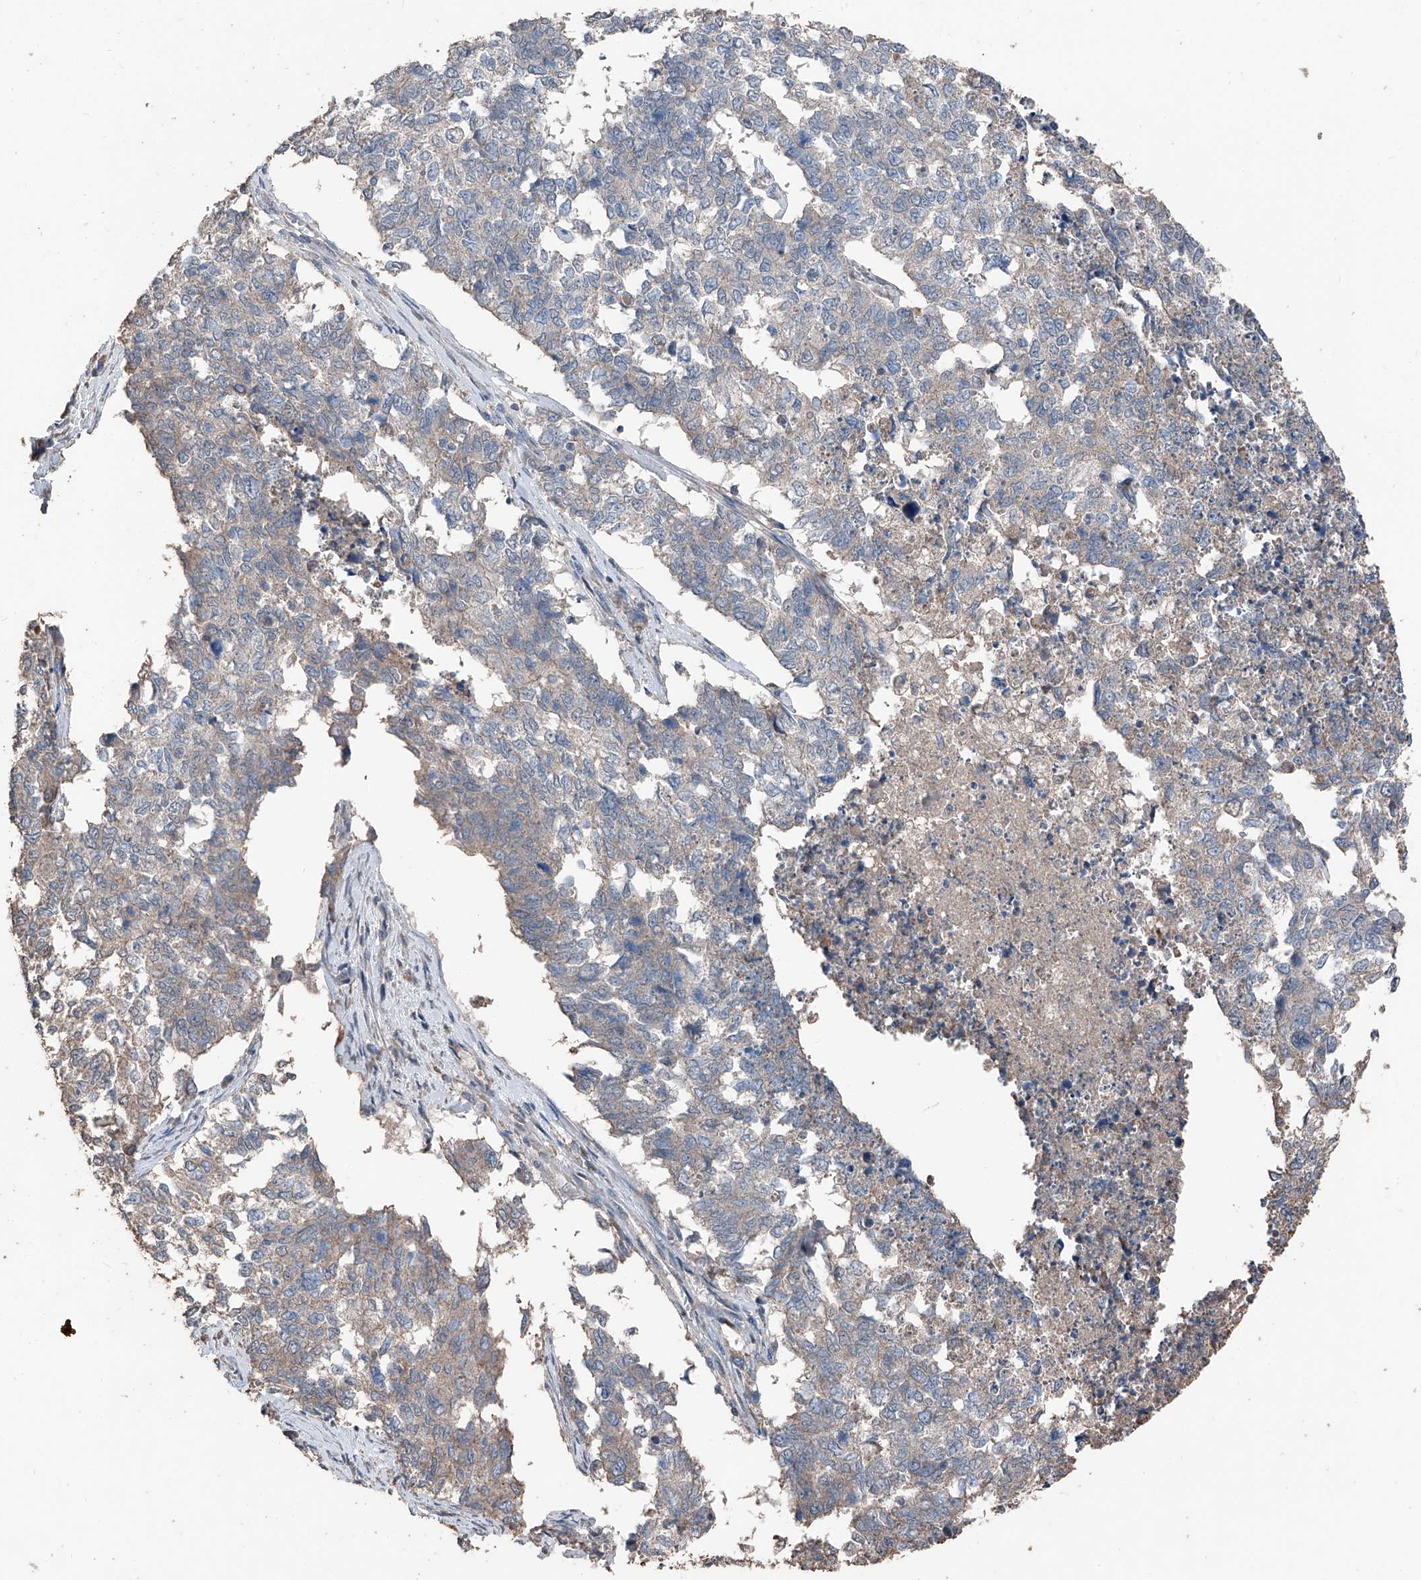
{"staining": {"intensity": "weak", "quantity": "<25%", "location": "cytoplasmic/membranous"}, "tissue": "cervical cancer", "cell_type": "Tumor cells", "image_type": "cancer", "snomed": [{"axis": "morphology", "description": "Squamous cell carcinoma, NOS"}, {"axis": "topography", "description": "Cervix"}], "caption": "Micrograph shows no protein expression in tumor cells of cervical cancer (squamous cell carcinoma) tissue.", "gene": "MAMLD1", "patient": {"sex": "female", "age": 63}}